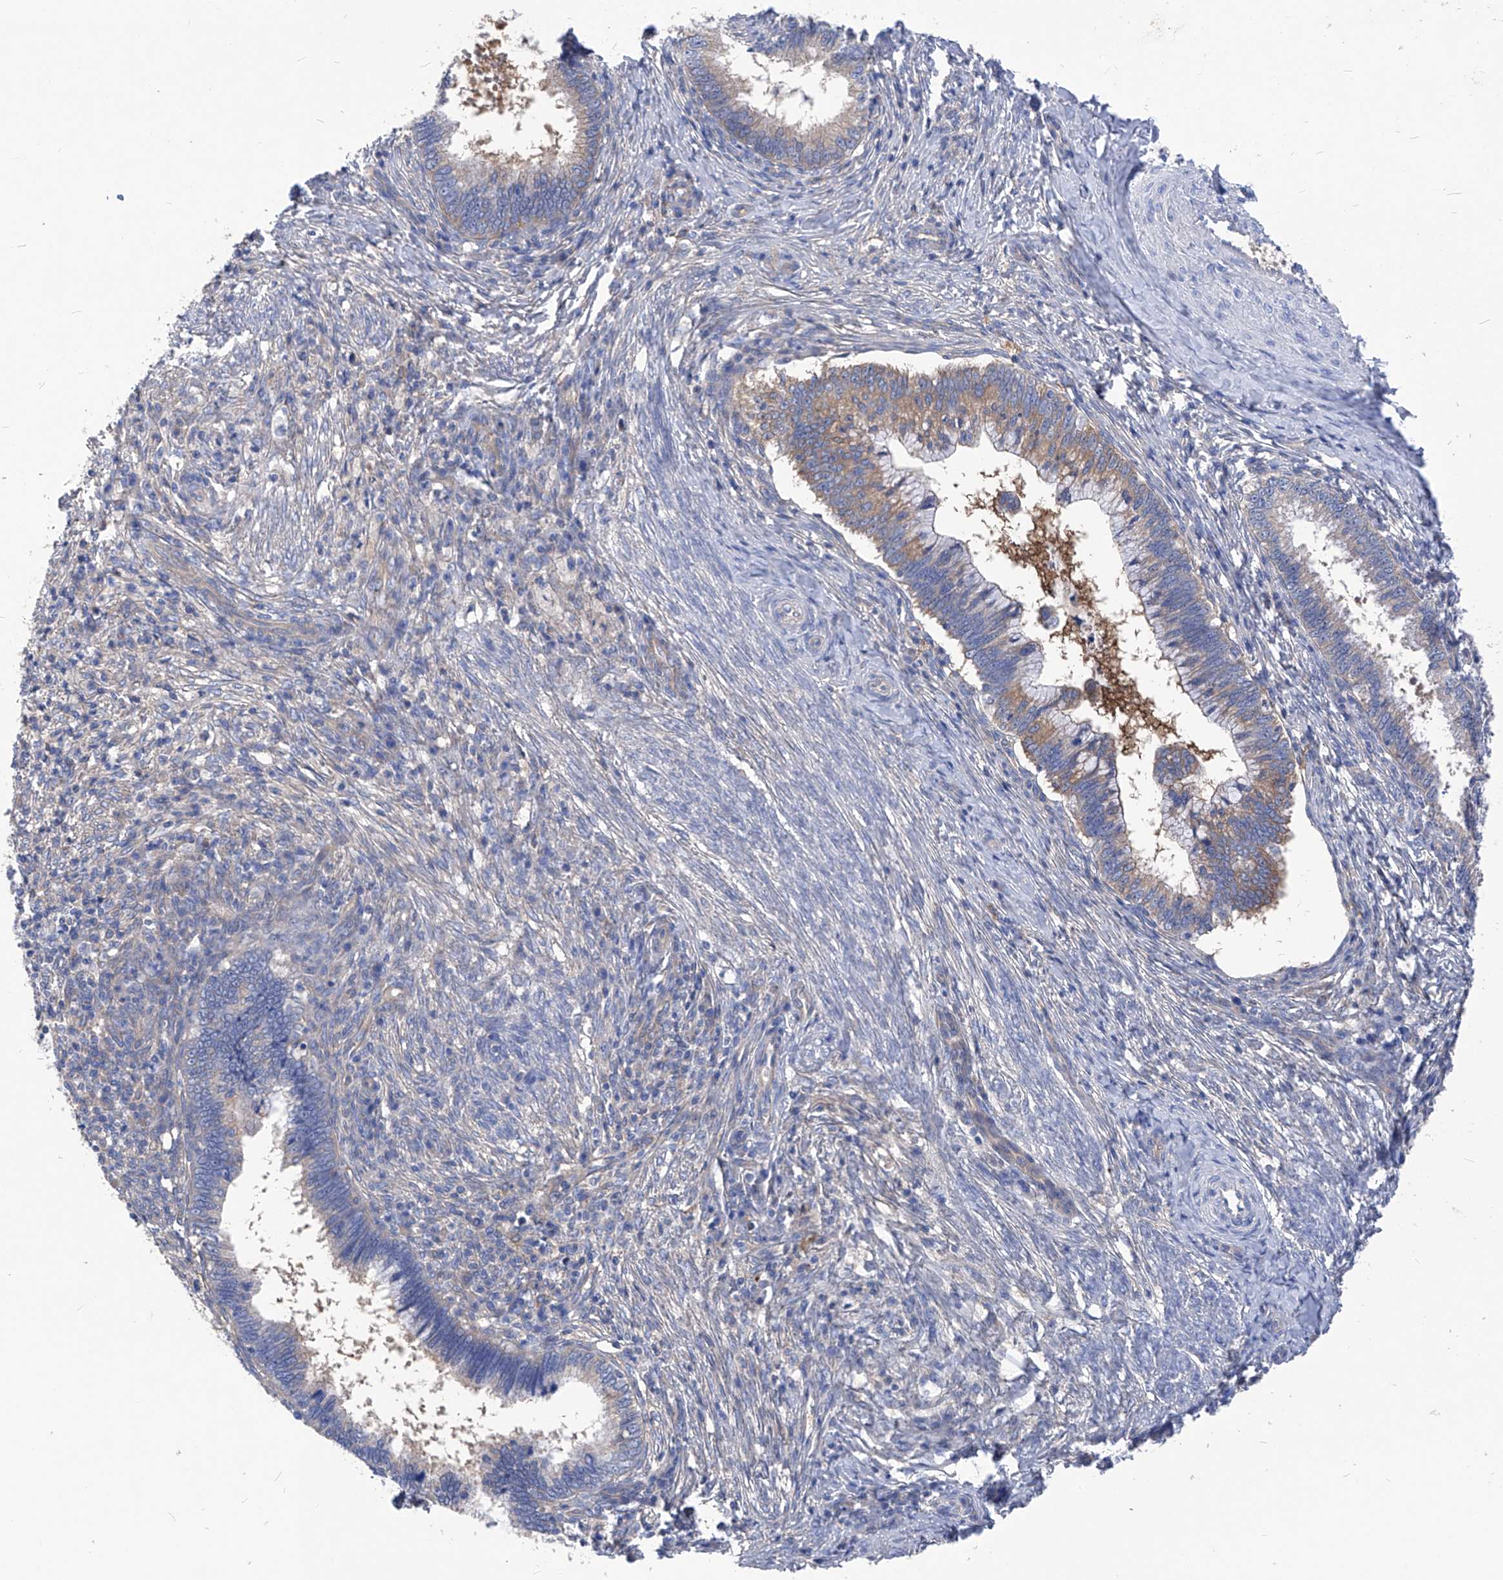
{"staining": {"intensity": "moderate", "quantity": "<25%", "location": "cytoplasmic/membranous"}, "tissue": "cervical cancer", "cell_type": "Tumor cells", "image_type": "cancer", "snomed": [{"axis": "morphology", "description": "Adenocarcinoma, NOS"}, {"axis": "topography", "description": "Cervix"}], "caption": "Cervical cancer (adenocarcinoma) was stained to show a protein in brown. There is low levels of moderate cytoplasmic/membranous expression in about <25% of tumor cells. Ihc stains the protein in brown and the nuclei are stained blue.", "gene": "XPNPEP1", "patient": {"sex": "female", "age": 36}}